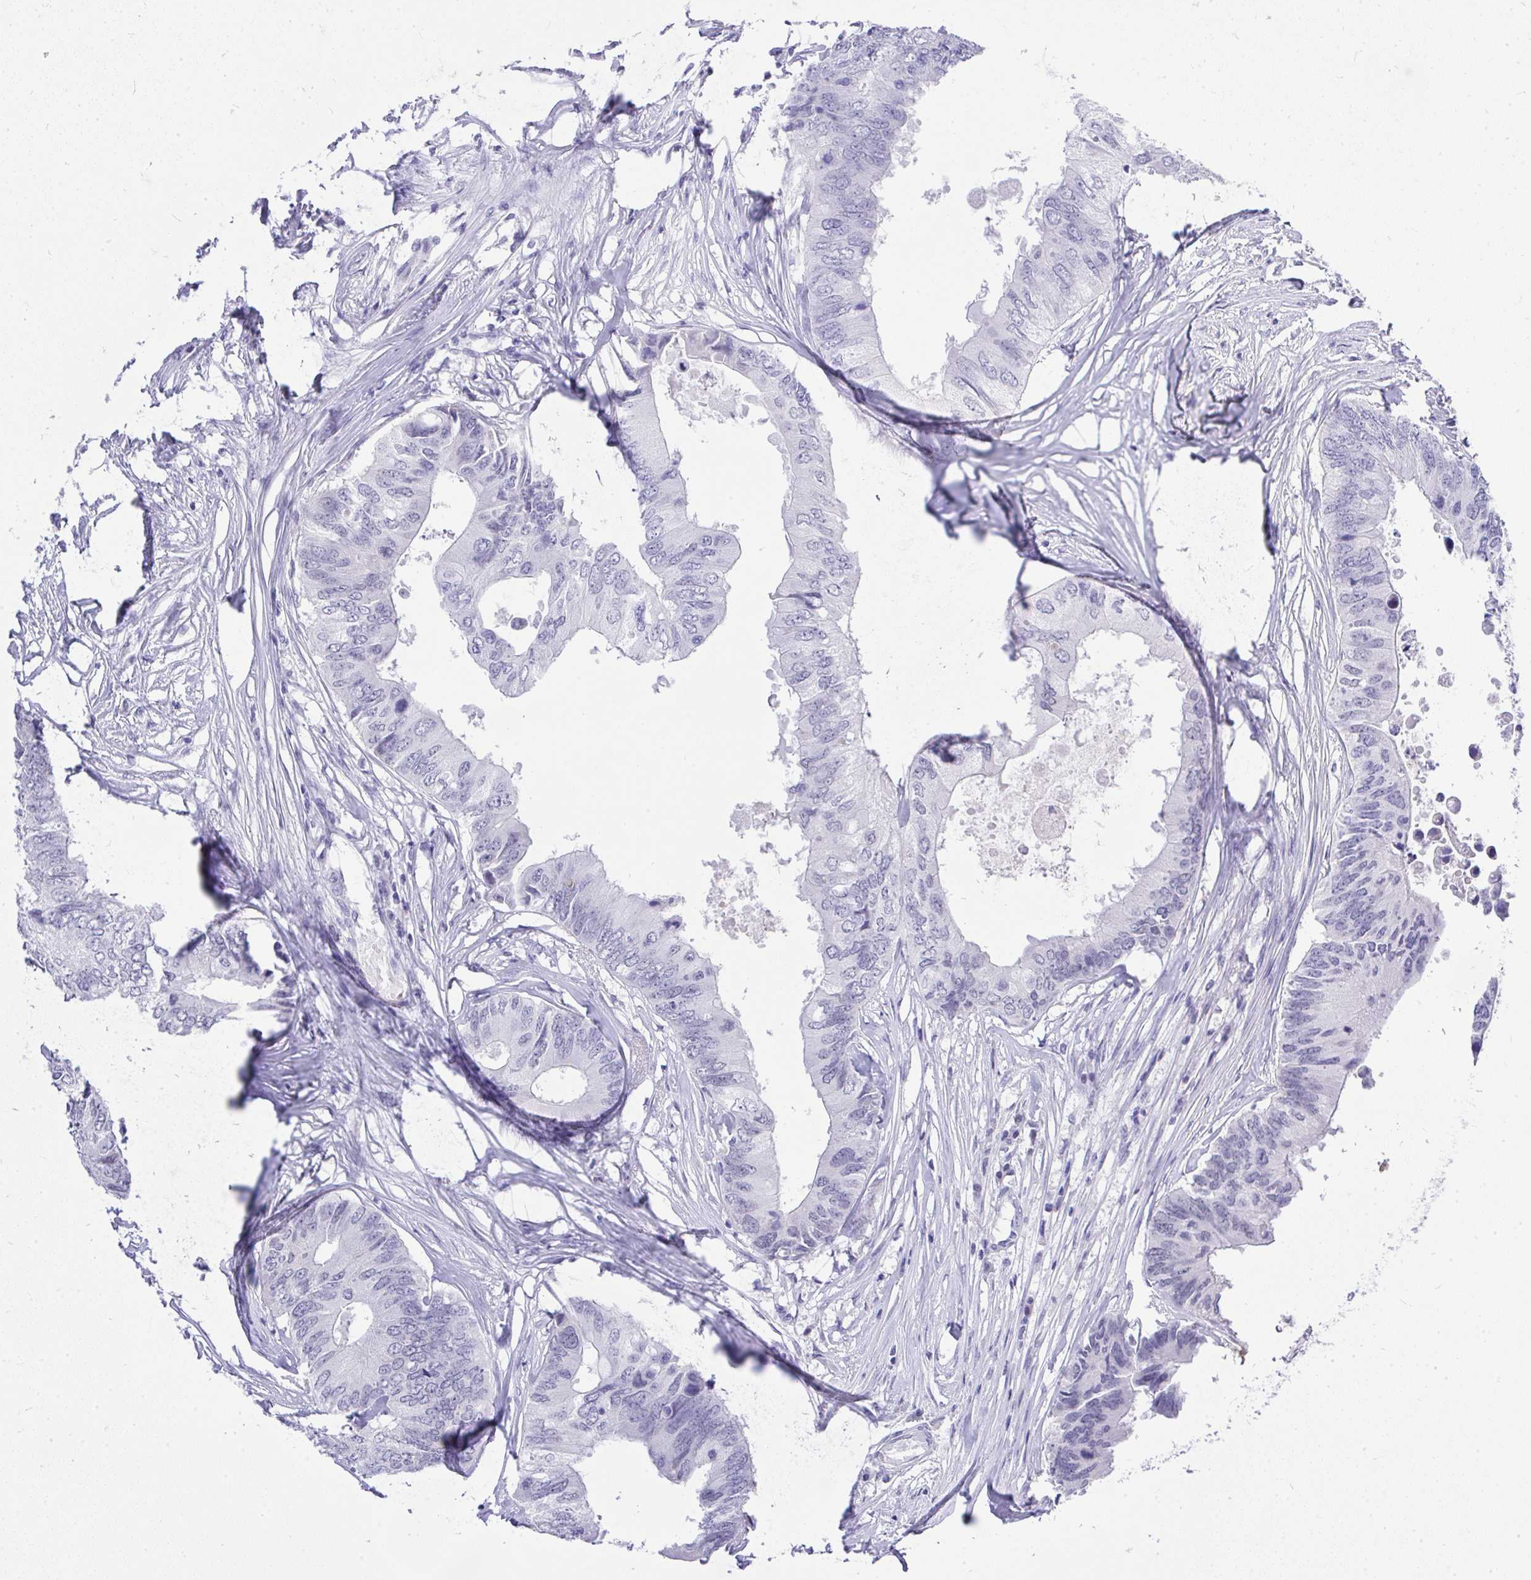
{"staining": {"intensity": "negative", "quantity": "none", "location": "none"}, "tissue": "colorectal cancer", "cell_type": "Tumor cells", "image_type": "cancer", "snomed": [{"axis": "morphology", "description": "Adenocarcinoma, NOS"}, {"axis": "topography", "description": "Colon"}], "caption": "This is a histopathology image of immunohistochemistry (IHC) staining of adenocarcinoma (colorectal), which shows no expression in tumor cells.", "gene": "MS4A12", "patient": {"sex": "male", "age": 71}}